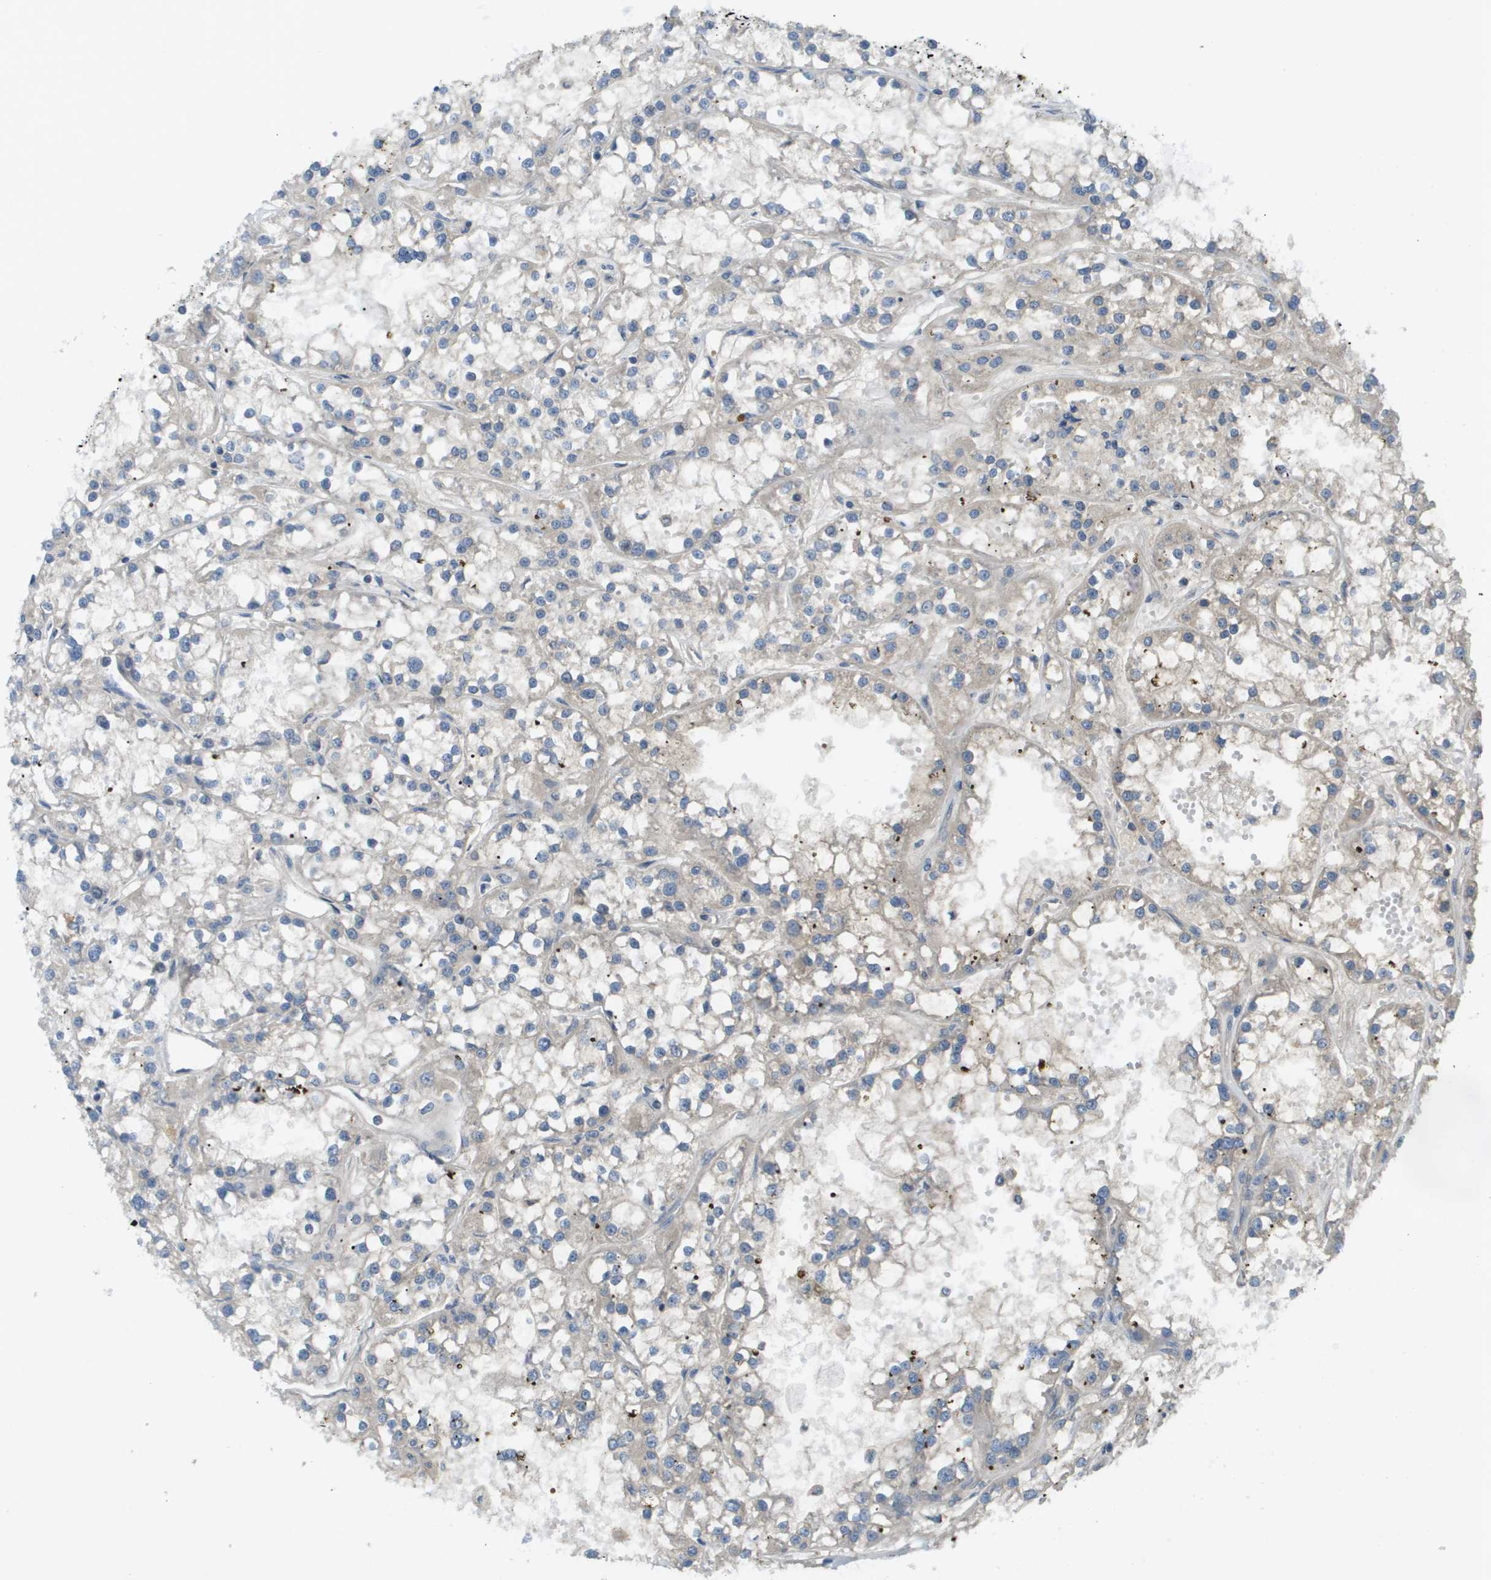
{"staining": {"intensity": "negative", "quantity": "none", "location": "none"}, "tissue": "renal cancer", "cell_type": "Tumor cells", "image_type": "cancer", "snomed": [{"axis": "morphology", "description": "Adenocarcinoma, NOS"}, {"axis": "topography", "description": "Kidney"}], "caption": "Renal cancer (adenocarcinoma) was stained to show a protein in brown. There is no significant expression in tumor cells.", "gene": "KRT23", "patient": {"sex": "female", "age": 52}}